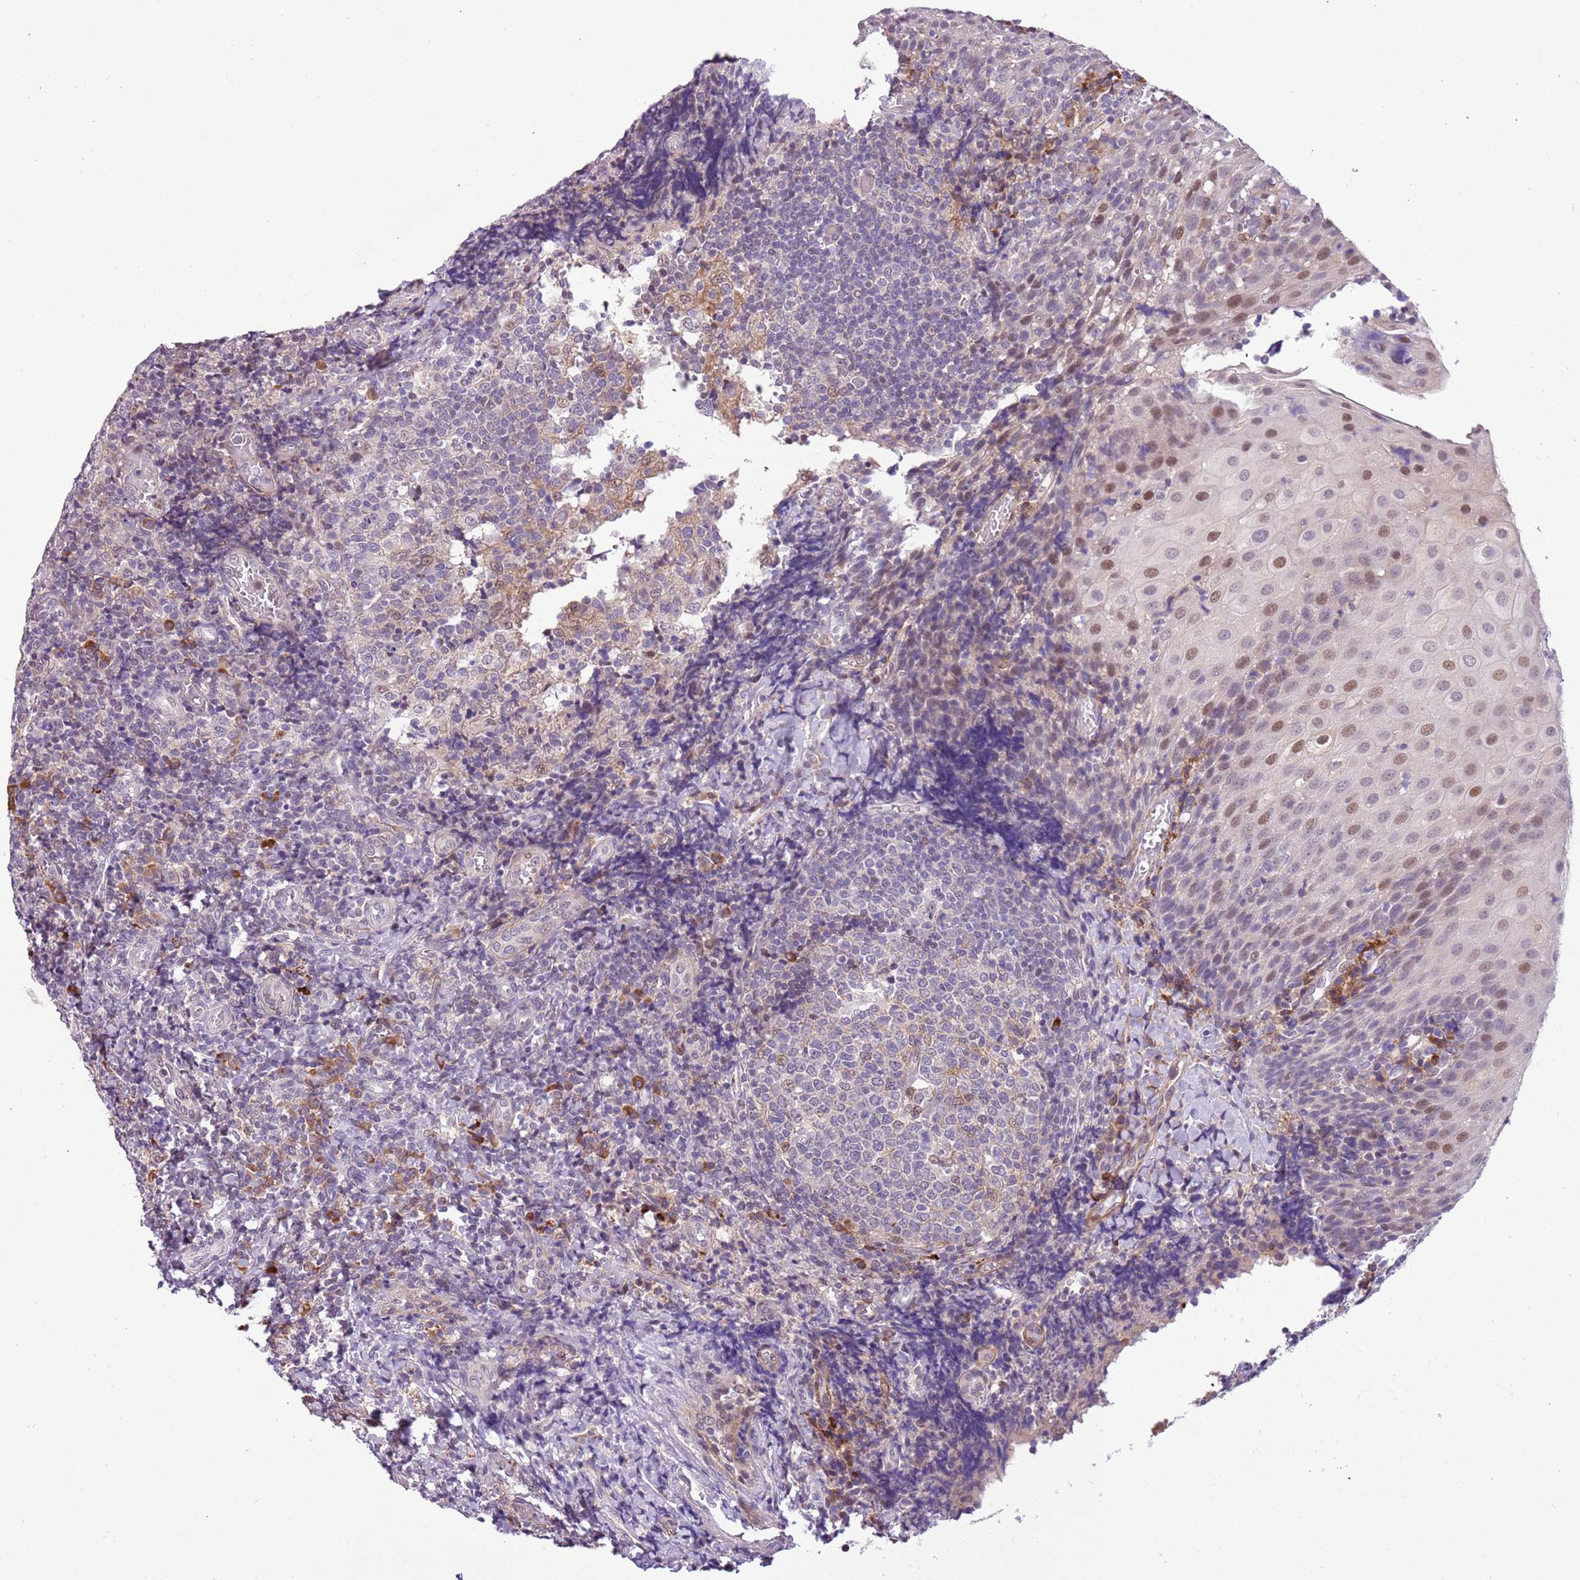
{"staining": {"intensity": "strong", "quantity": "<25%", "location": "cytoplasmic/membranous"}, "tissue": "tonsil", "cell_type": "Germinal center cells", "image_type": "normal", "snomed": [{"axis": "morphology", "description": "Normal tissue, NOS"}, {"axis": "topography", "description": "Tonsil"}], "caption": "This photomicrograph demonstrates immunohistochemistry staining of benign tonsil, with medium strong cytoplasmic/membranous staining in approximately <25% of germinal center cells.", "gene": "MAGEF1", "patient": {"sex": "female", "age": 19}}